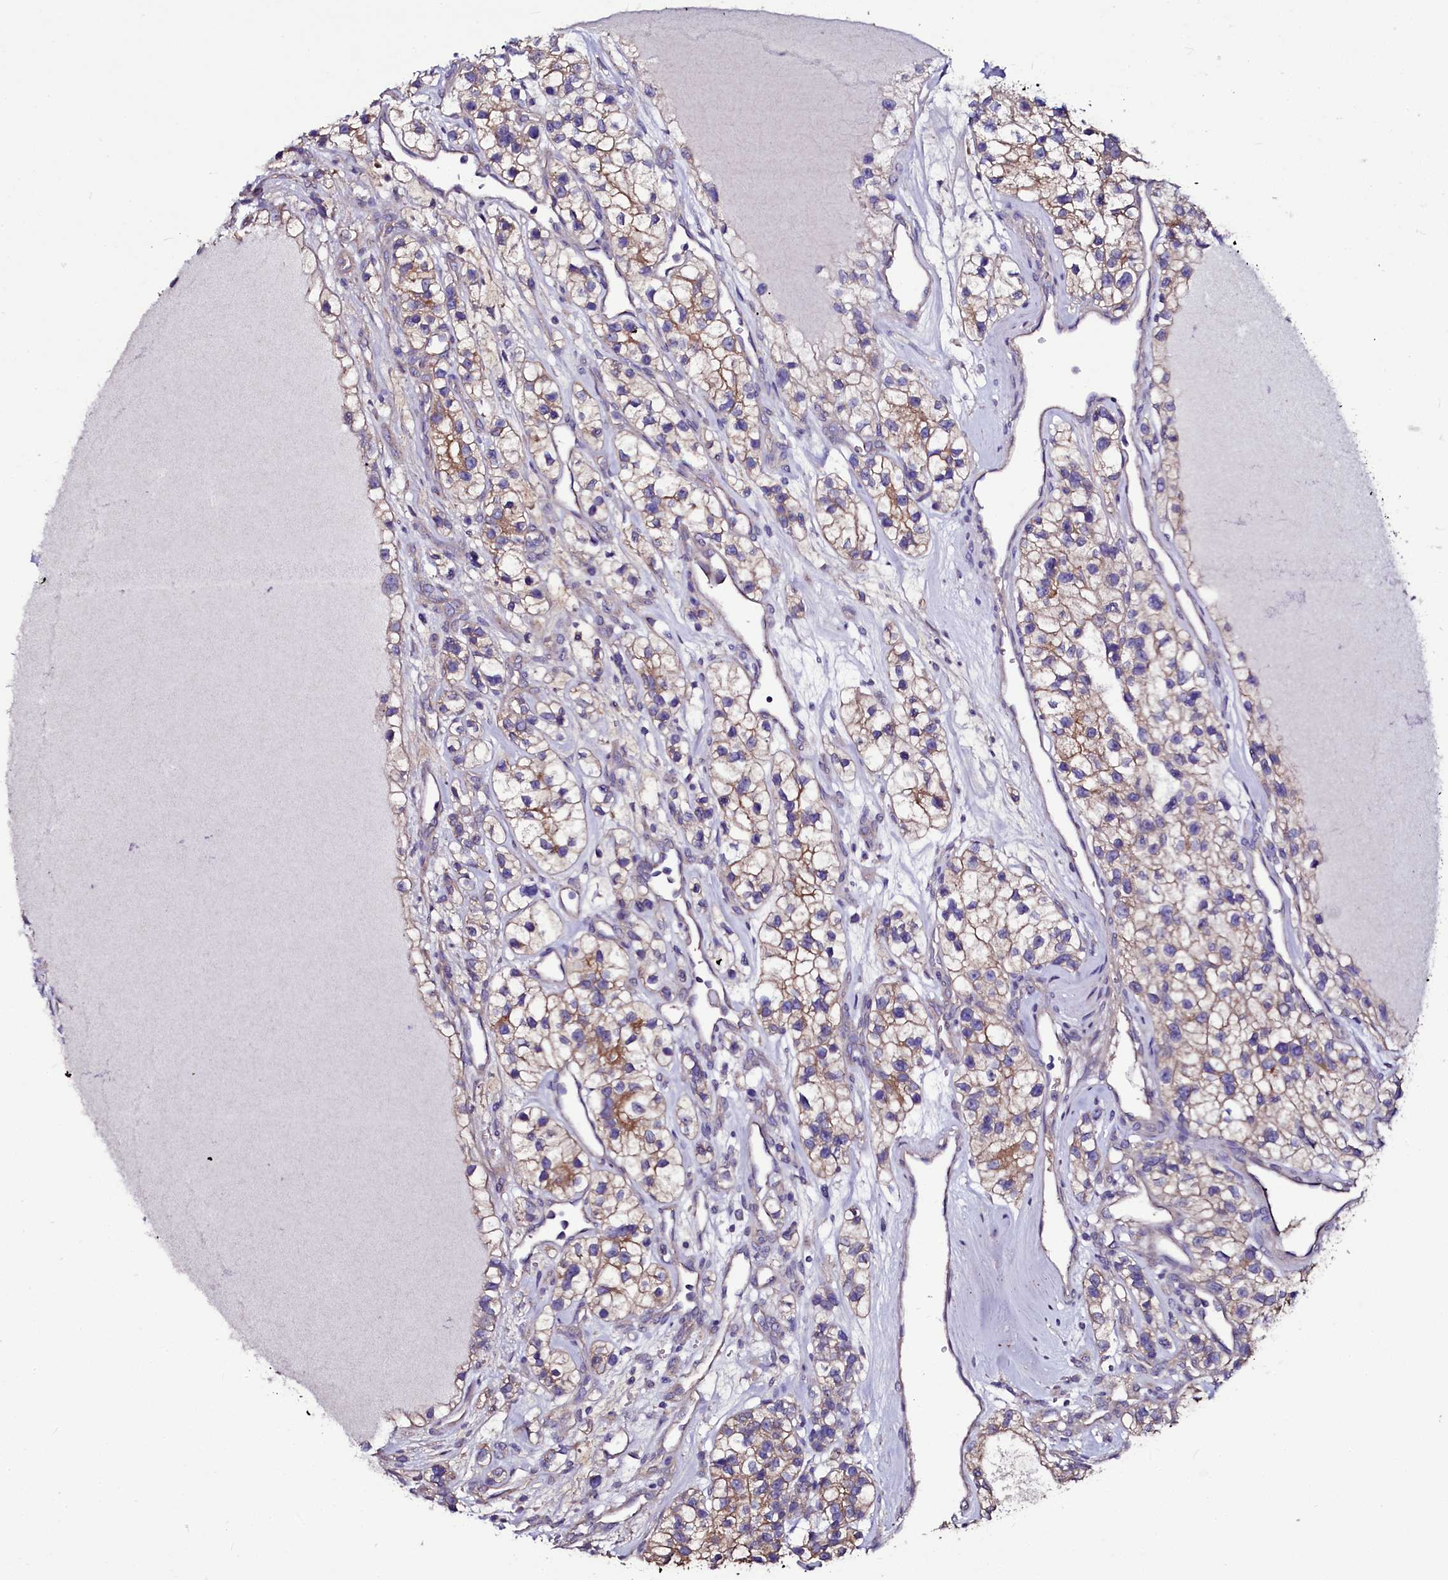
{"staining": {"intensity": "moderate", "quantity": ">75%", "location": "cytoplasmic/membranous"}, "tissue": "renal cancer", "cell_type": "Tumor cells", "image_type": "cancer", "snomed": [{"axis": "morphology", "description": "Adenocarcinoma, NOS"}, {"axis": "topography", "description": "Kidney"}], "caption": "Immunohistochemical staining of renal cancer demonstrates medium levels of moderate cytoplasmic/membranous protein positivity in about >75% of tumor cells.", "gene": "USPL1", "patient": {"sex": "female", "age": 57}}